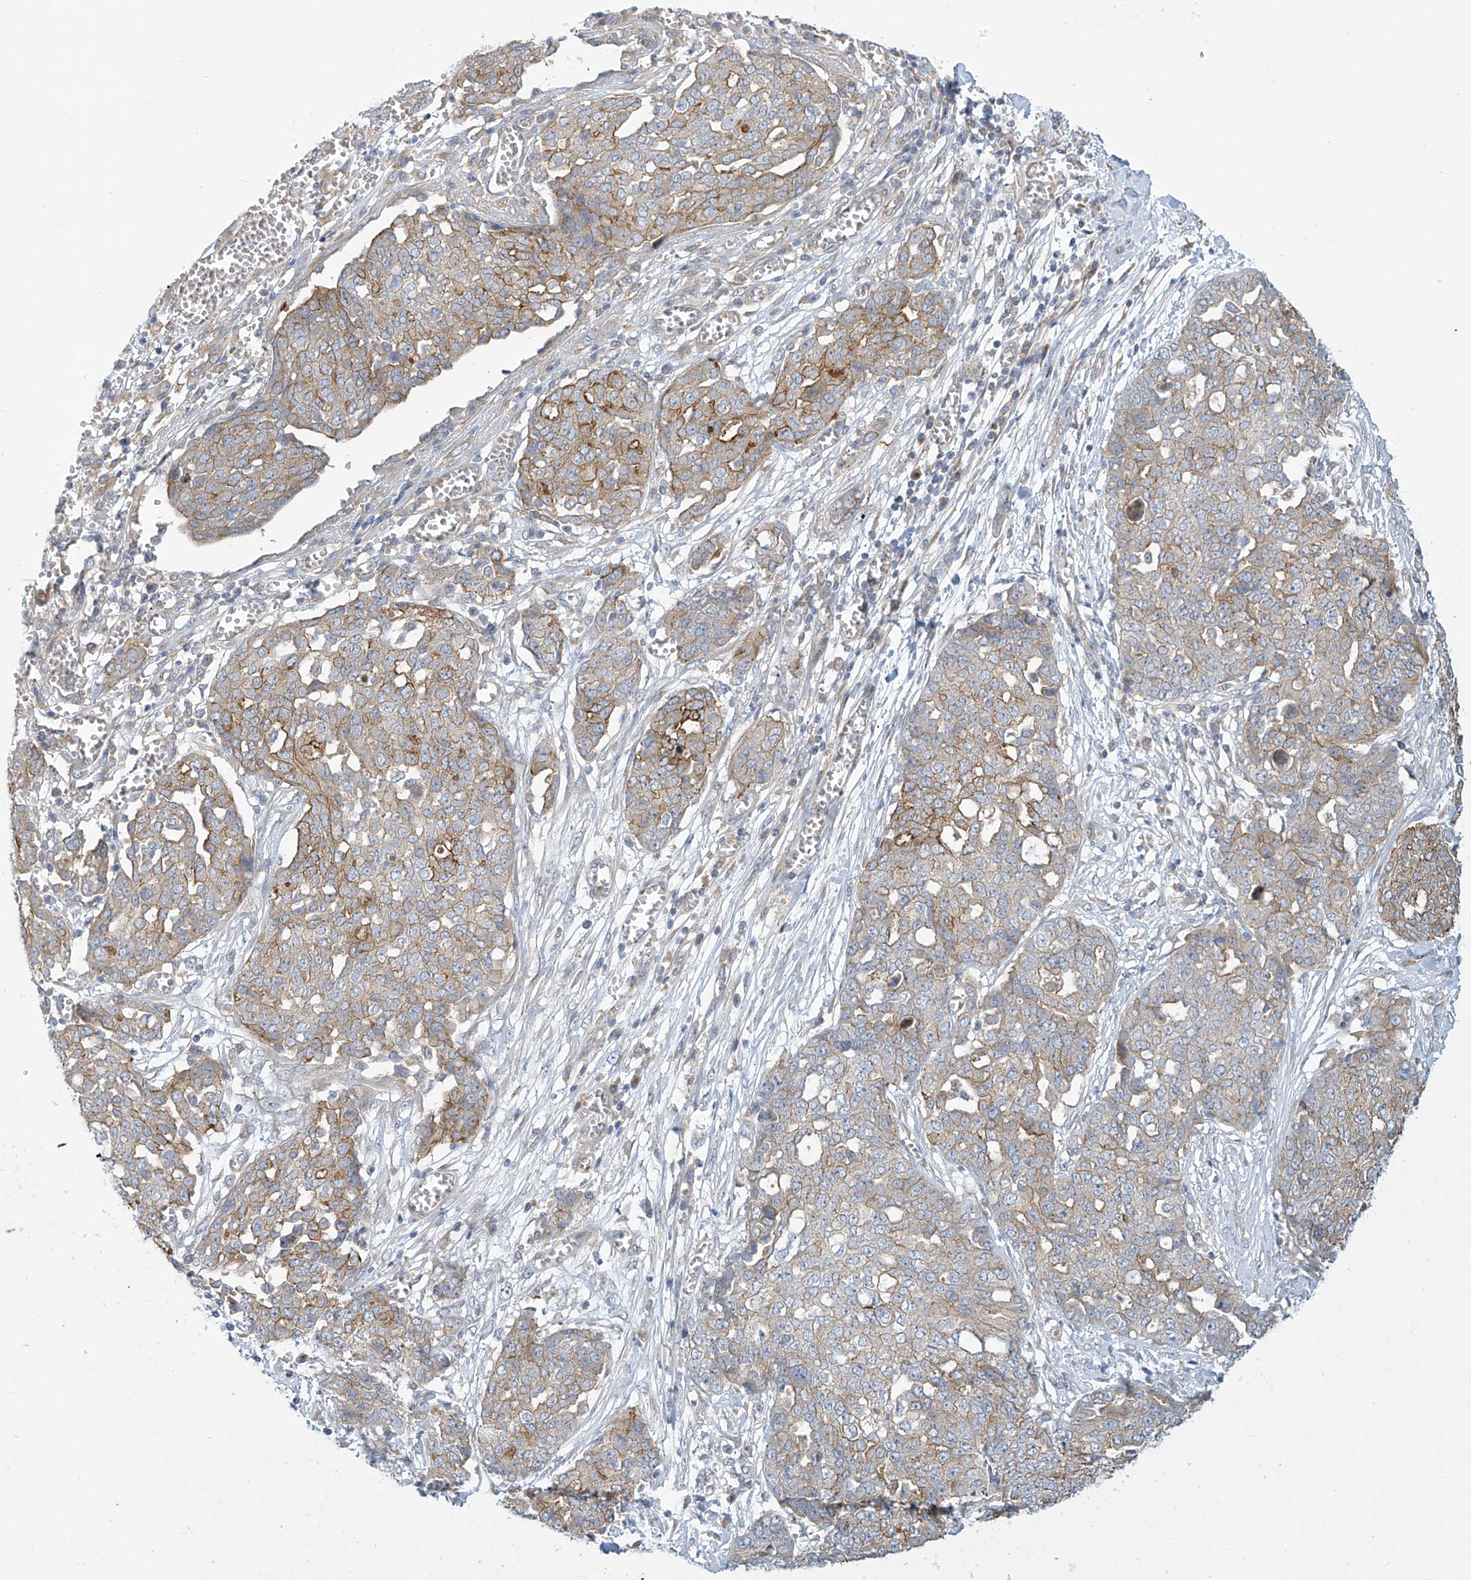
{"staining": {"intensity": "moderate", "quantity": "25%-75%", "location": "cytoplasmic/membranous"}, "tissue": "ovarian cancer", "cell_type": "Tumor cells", "image_type": "cancer", "snomed": [{"axis": "morphology", "description": "Cystadenocarcinoma, serous, NOS"}, {"axis": "topography", "description": "Soft tissue"}, {"axis": "topography", "description": "Ovary"}], "caption": "An immunohistochemistry (IHC) image of neoplastic tissue is shown. Protein staining in brown highlights moderate cytoplasmic/membranous positivity in ovarian cancer within tumor cells.", "gene": "ADAT2", "patient": {"sex": "female", "age": 57}}